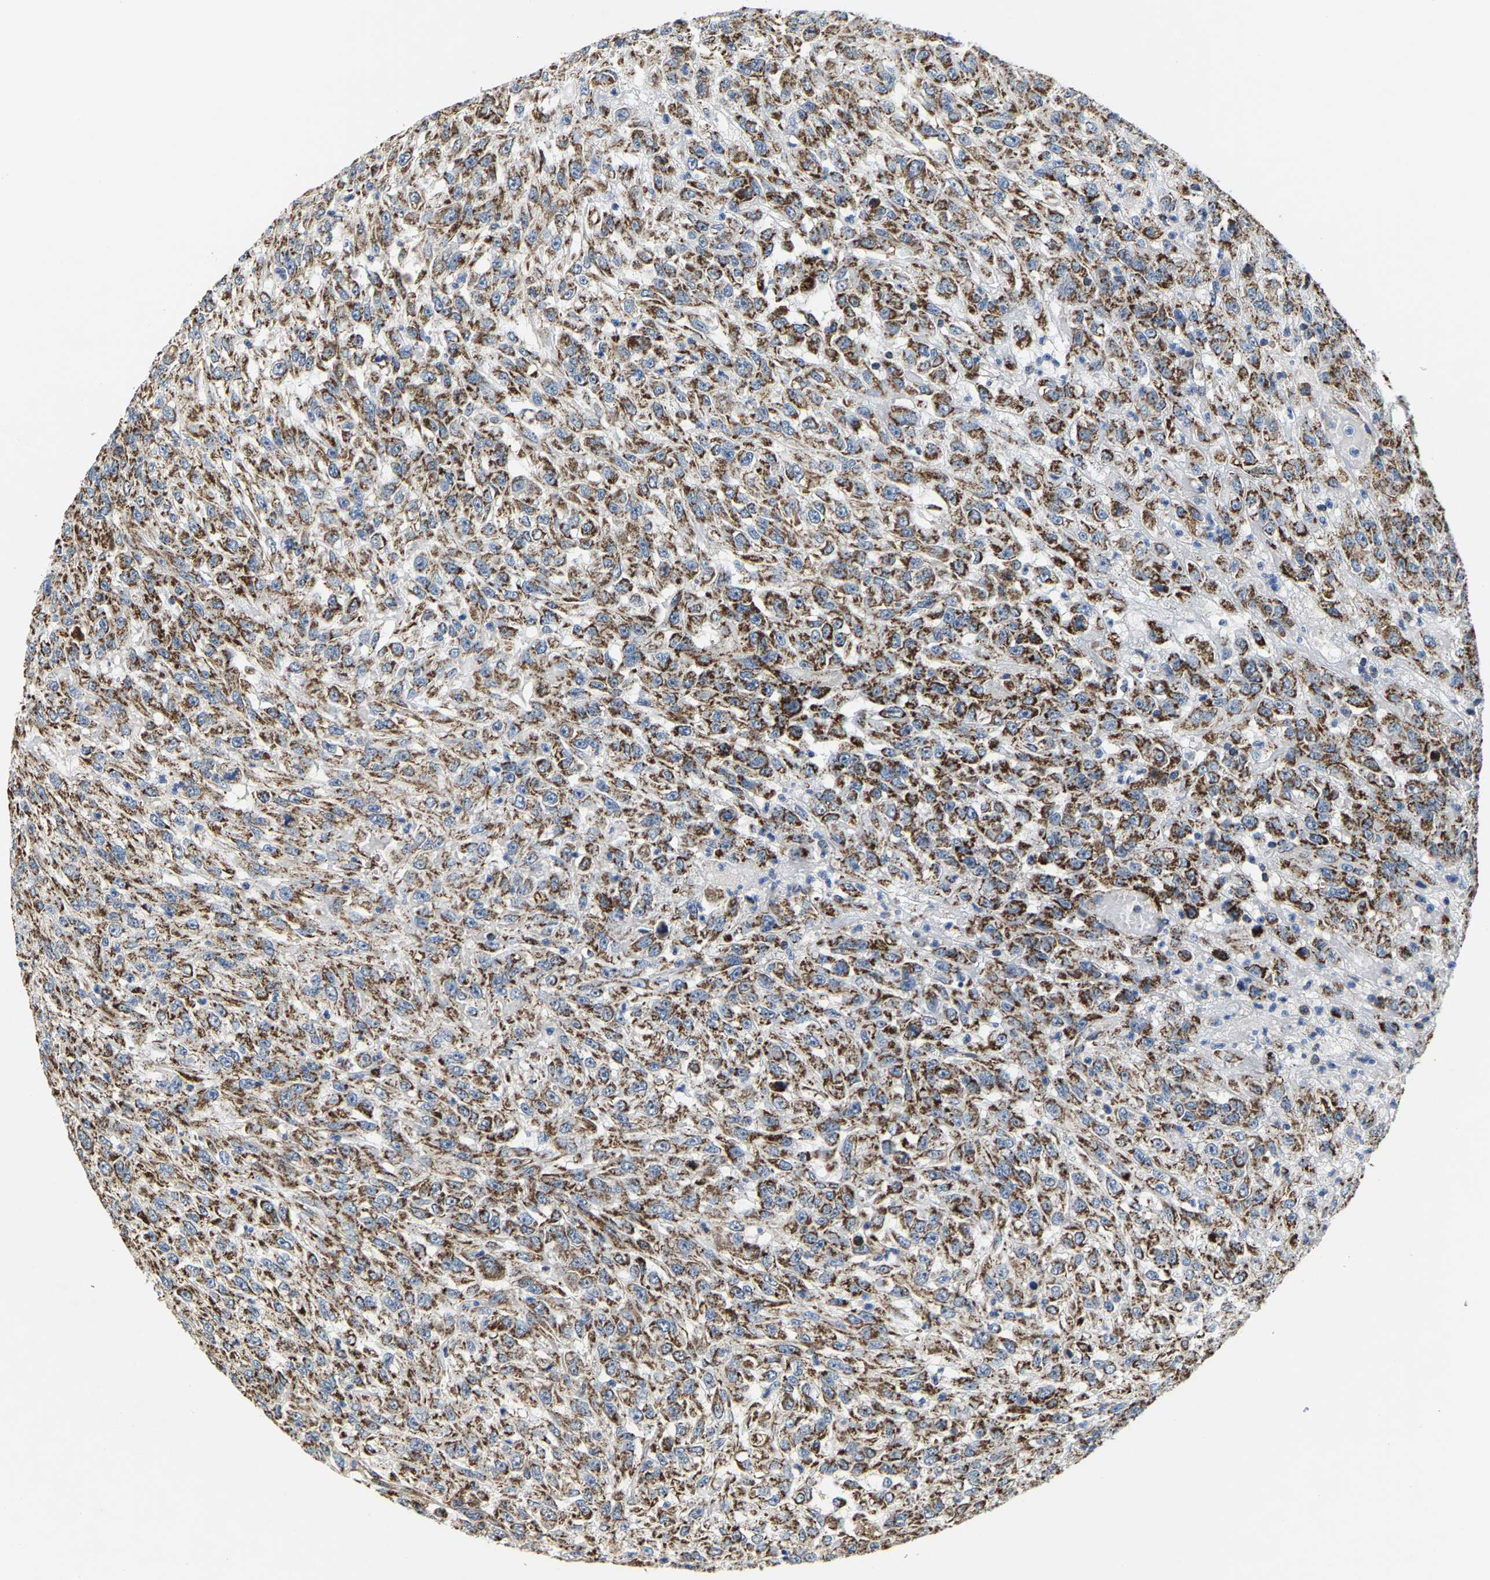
{"staining": {"intensity": "moderate", "quantity": ">75%", "location": "cytoplasmic/membranous"}, "tissue": "urothelial cancer", "cell_type": "Tumor cells", "image_type": "cancer", "snomed": [{"axis": "morphology", "description": "Urothelial carcinoma, High grade"}, {"axis": "topography", "description": "Urinary bladder"}], "caption": "Human urothelial cancer stained with a protein marker displays moderate staining in tumor cells.", "gene": "SHMT2", "patient": {"sex": "male", "age": 46}}